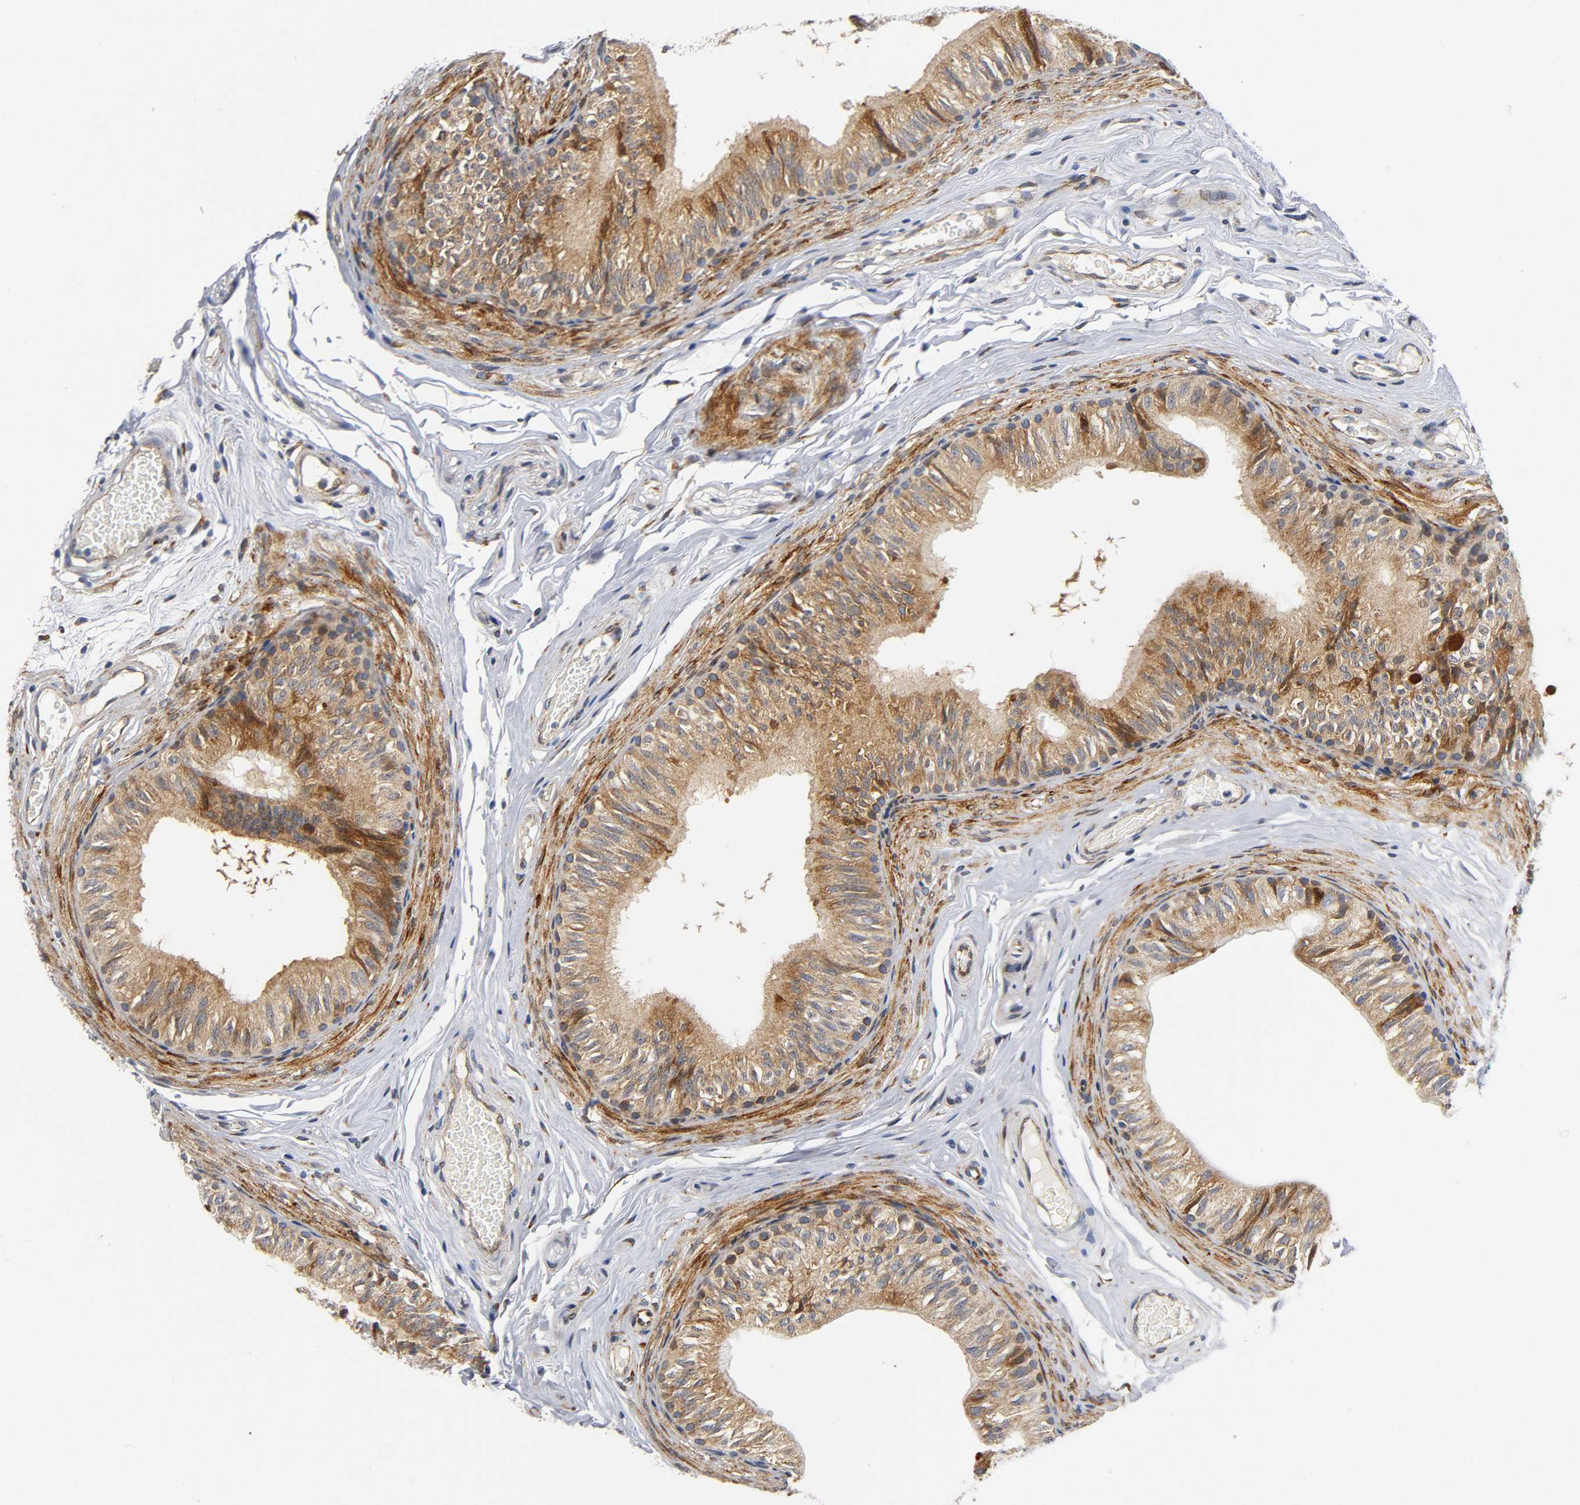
{"staining": {"intensity": "moderate", "quantity": ">75%", "location": "cytoplasmic/membranous"}, "tissue": "epididymis", "cell_type": "Glandular cells", "image_type": "normal", "snomed": [{"axis": "morphology", "description": "Normal tissue, NOS"}, {"axis": "topography", "description": "Testis"}, {"axis": "topography", "description": "Epididymis"}], "caption": "IHC histopathology image of benign epididymis stained for a protein (brown), which reveals medium levels of moderate cytoplasmic/membranous staining in about >75% of glandular cells.", "gene": "SOS2", "patient": {"sex": "male", "age": 36}}